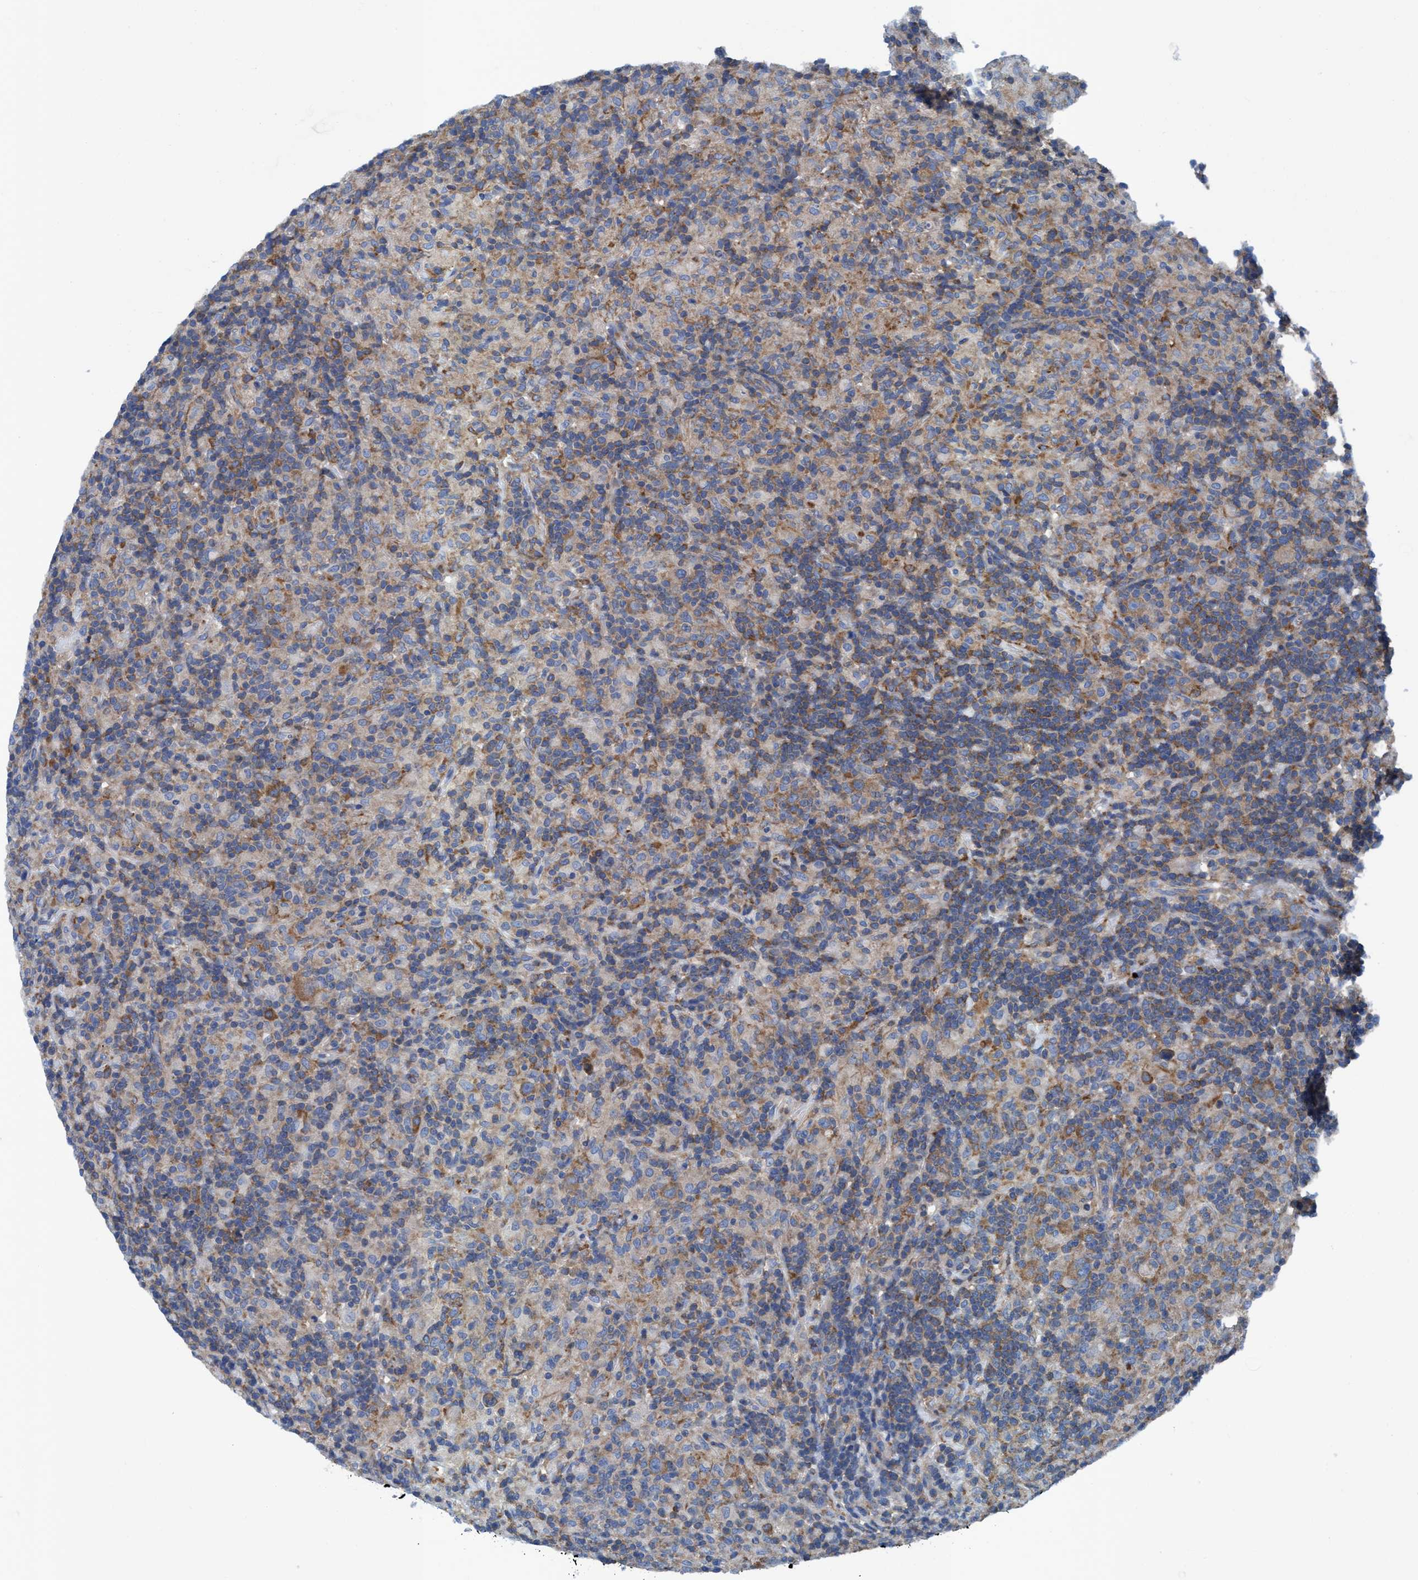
{"staining": {"intensity": "moderate", "quantity": "25%-75%", "location": "cytoplasmic/membranous"}, "tissue": "lymphoma", "cell_type": "Tumor cells", "image_type": "cancer", "snomed": [{"axis": "morphology", "description": "Hodgkin's disease, NOS"}, {"axis": "topography", "description": "Lymph node"}], "caption": "A histopathology image showing moderate cytoplasmic/membranous staining in approximately 25%-75% of tumor cells in lymphoma, as visualized by brown immunohistochemical staining.", "gene": "NMT1", "patient": {"sex": "male", "age": 70}}